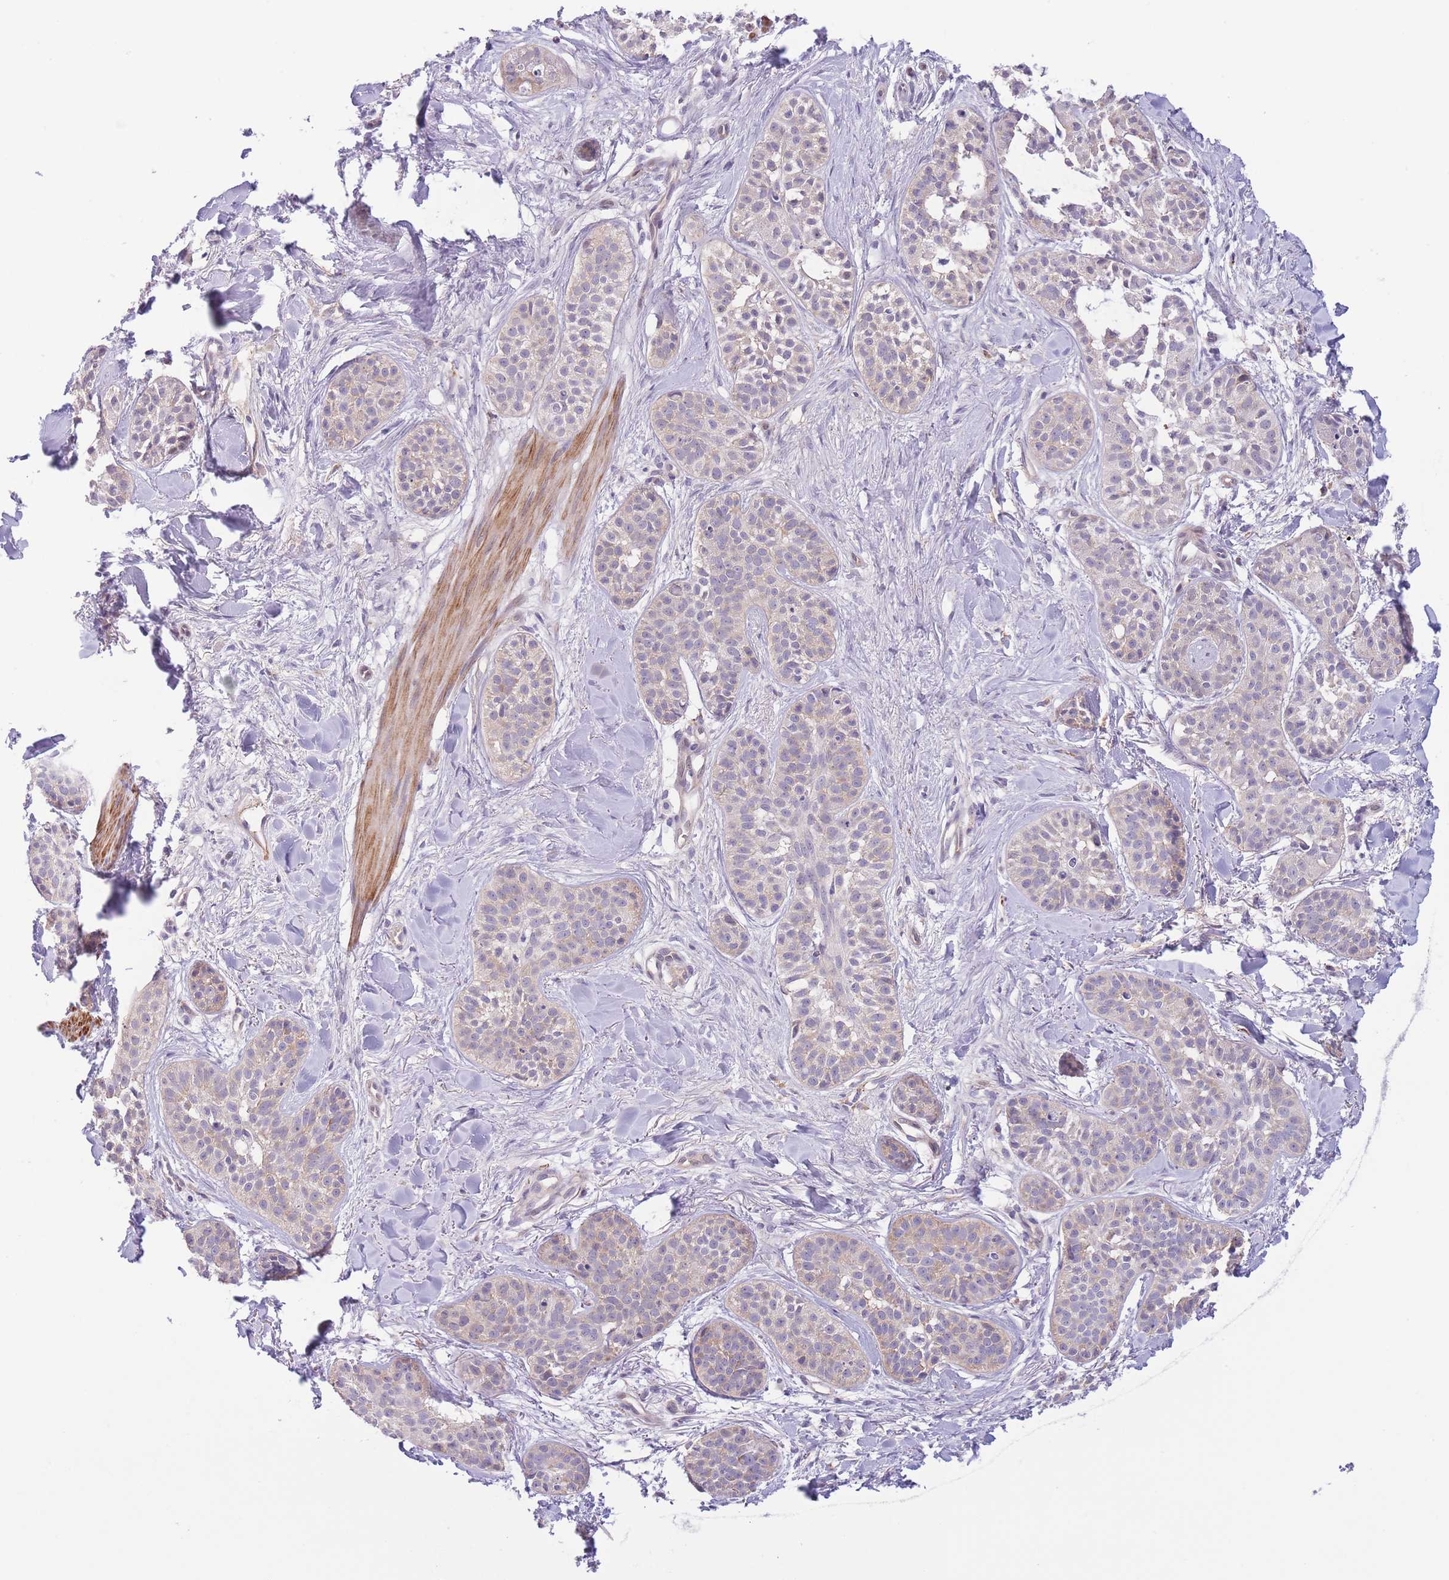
{"staining": {"intensity": "weak", "quantity": "25%-75%", "location": "cytoplasmic/membranous"}, "tissue": "skin cancer", "cell_type": "Tumor cells", "image_type": "cancer", "snomed": [{"axis": "morphology", "description": "Basal cell carcinoma"}, {"axis": "topography", "description": "Skin"}], "caption": "Basal cell carcinoma (skin) stained for a protein shows weak cytoplasmic/membranous positivity in tumor cells. (brown staining indicates protein expression, while blue staining denotes nuclei).", "gene": "C9orf152", "patient": {"sex": "male", "age": 52}}